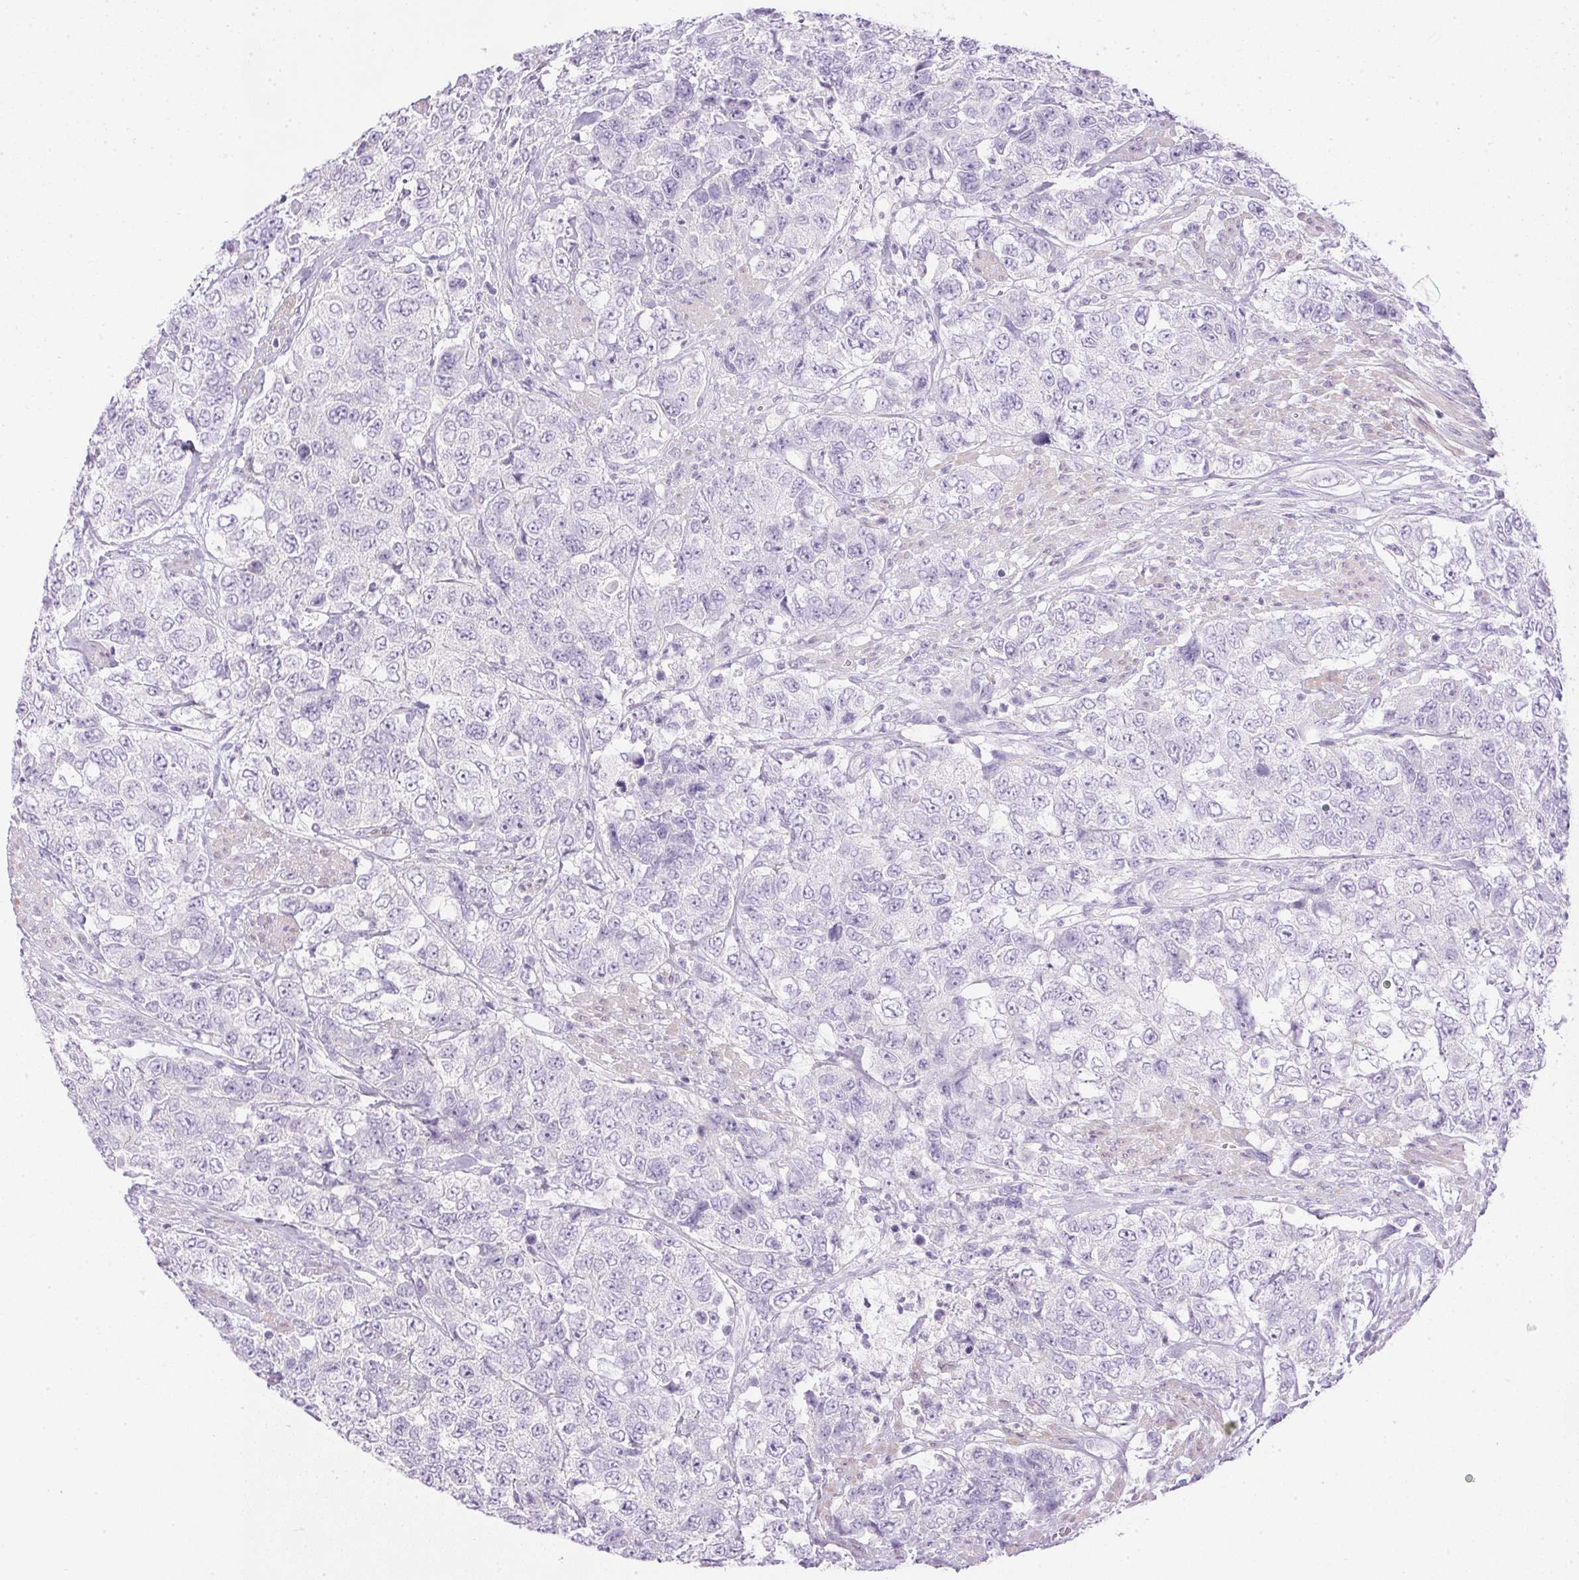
{"staining": {"intensity": "negative", "quantity": "none", "location": "none"}, "tissue": "urothelial cancer", "cell_type": "Tumor cells", "image_type": "cancer", "snomed": [{"axis": "morphology", "description": "Urothelial carcinoma, High grade"}, {"axis": "topography", "description": "Urinary bladder"}], "caption": "This is an IHC histopathology image of urothelial cancer. There is no positivity in tumor cells.", "gene": "CTRL", "patient": {"sex": "female", "age": 78}}